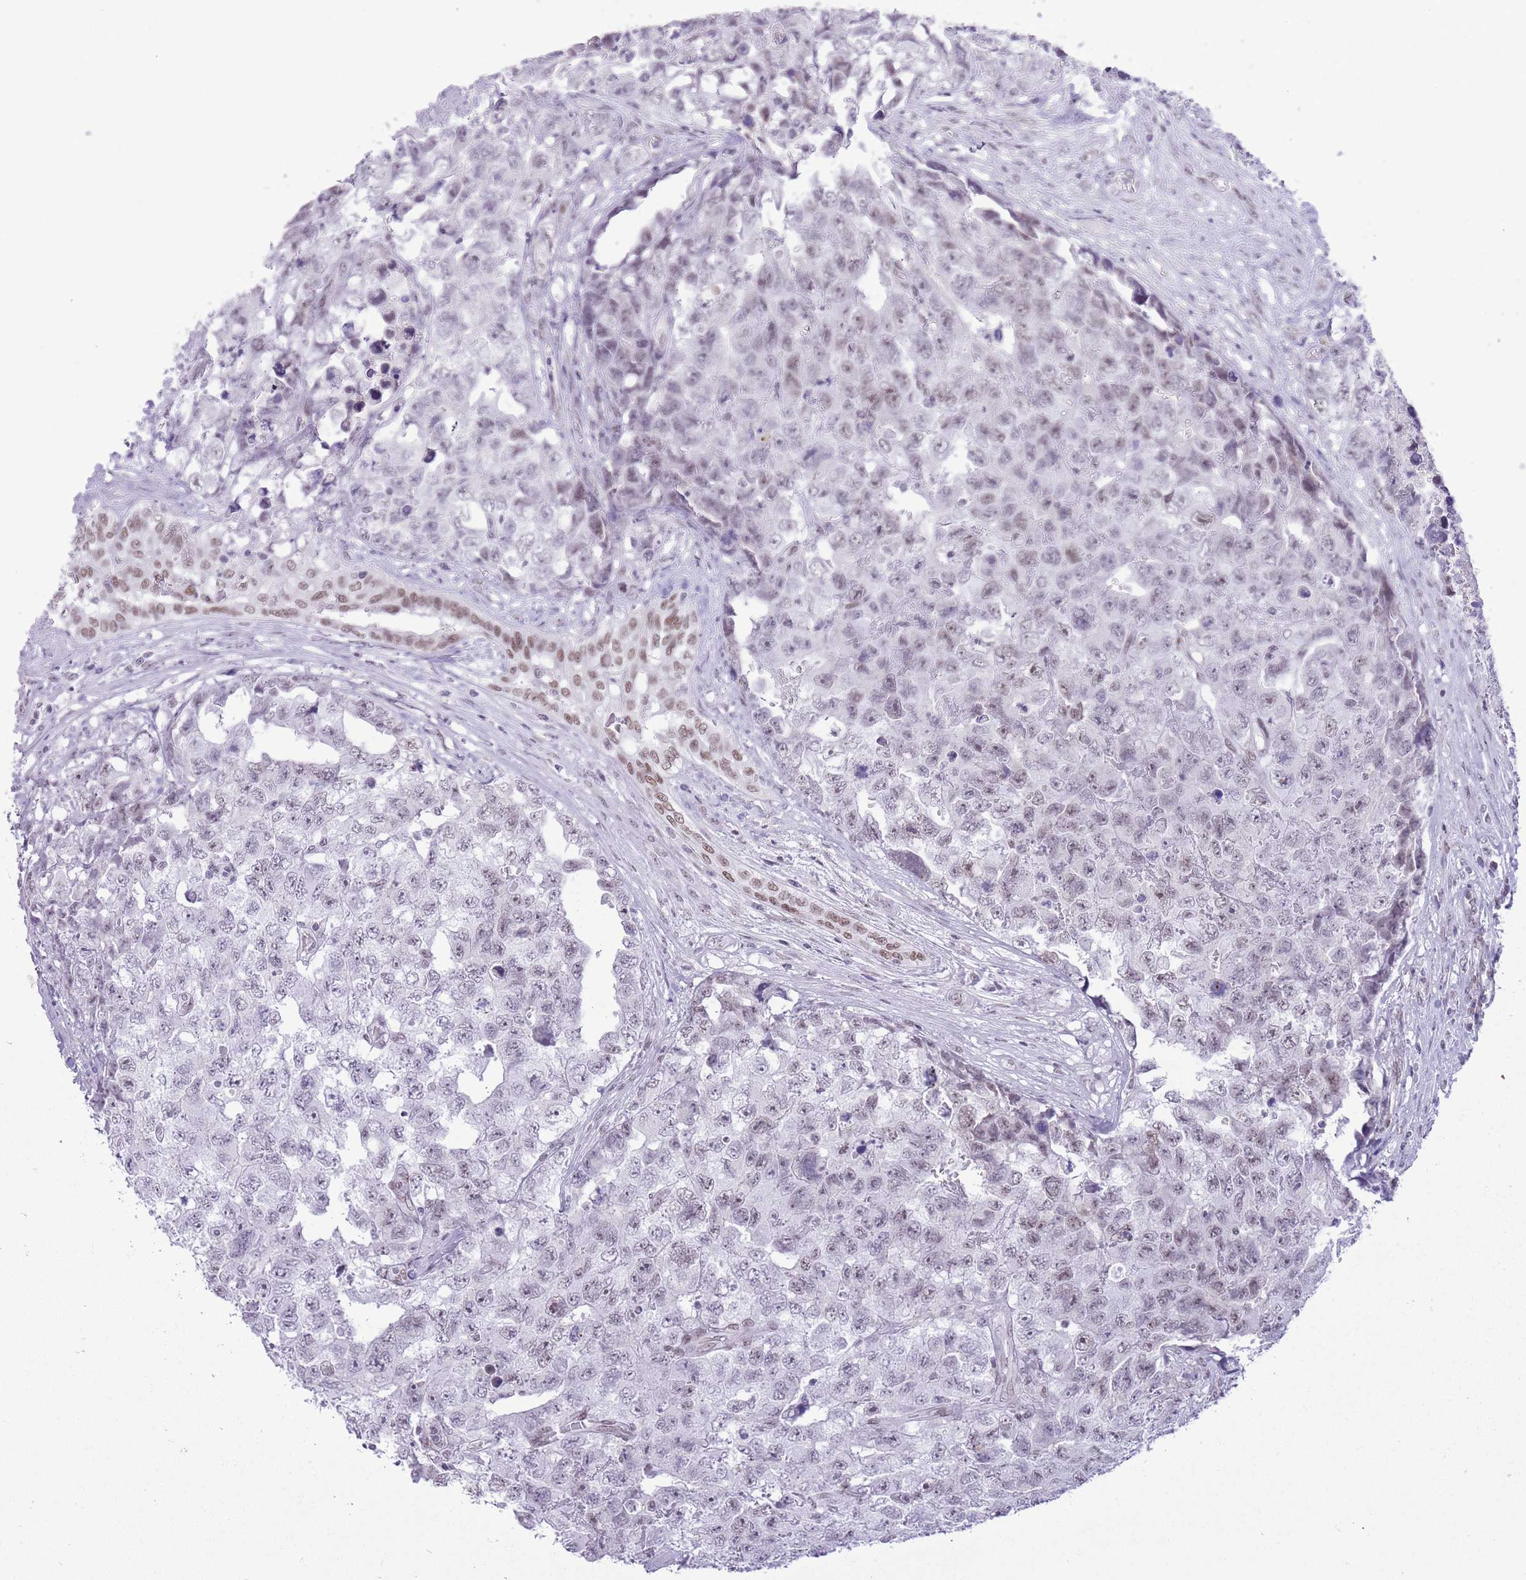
{"staining": {"intensity": "negative", "quantity": "none", "location": "none"}, "tissue": "testis cancer", "cell_type": "Tumor cells", "image_type": "cancer", "snomed": [{"axis": "morphology", "description": "Carcinoma, Embryonal, NOS"}, {"axis": "topography", "description": "Testis"}], "caption": "Protein analysis of testis embryonal carcinoma shows no significant positivity in tumor cells. The staining was performed using DAB (3,3'-diaminobenzidine) to visualize the protein expression in brown, while the nuclei were stained in blue with hematoxylin (Magnification: 20x).", "gene": "ZBED5", "patient": {"sex": "male", "age": 31}}